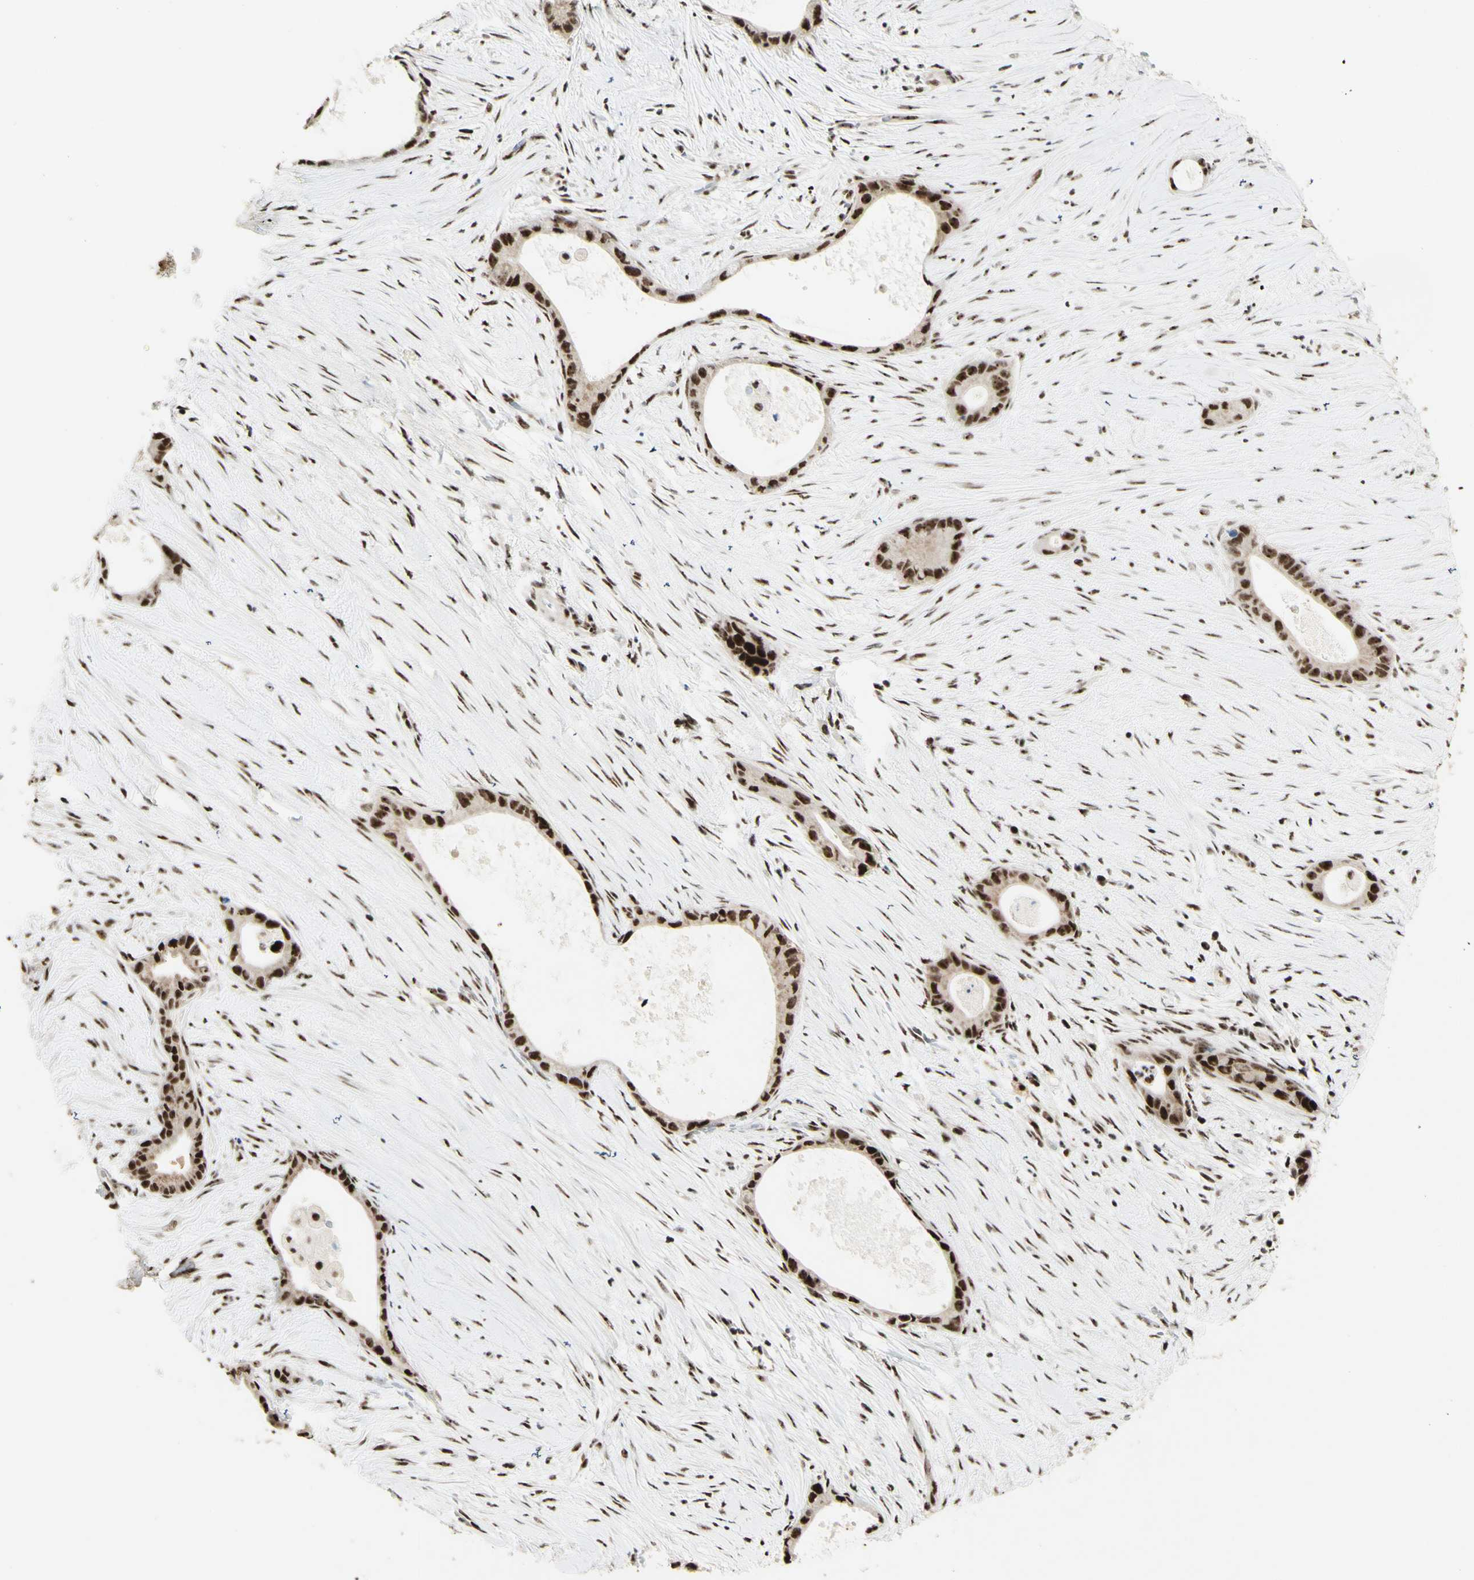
{"staining": {"intensity": "strong", "quantity": ">75%", "location": "nuclear"}, "tissue": "liver cancer", "cell_type": "Tumor cells", "image_type": "cancer", "snomed": [{"axis": "morphology", "description": "Cholangiocarcinoma"}, {"axis": "topography", "description": "Liver"}], "caption": "This photomicrograph demonstrates liver cholangiocarcinoma stained with immunohistochemistry to label a protein in brown. The nuclear of tumor cells show strong positivity for the protein. Nuclei are counter-stained blue.", "gene": "DHX9", "patient": {"sex": "female", "age": 55}}